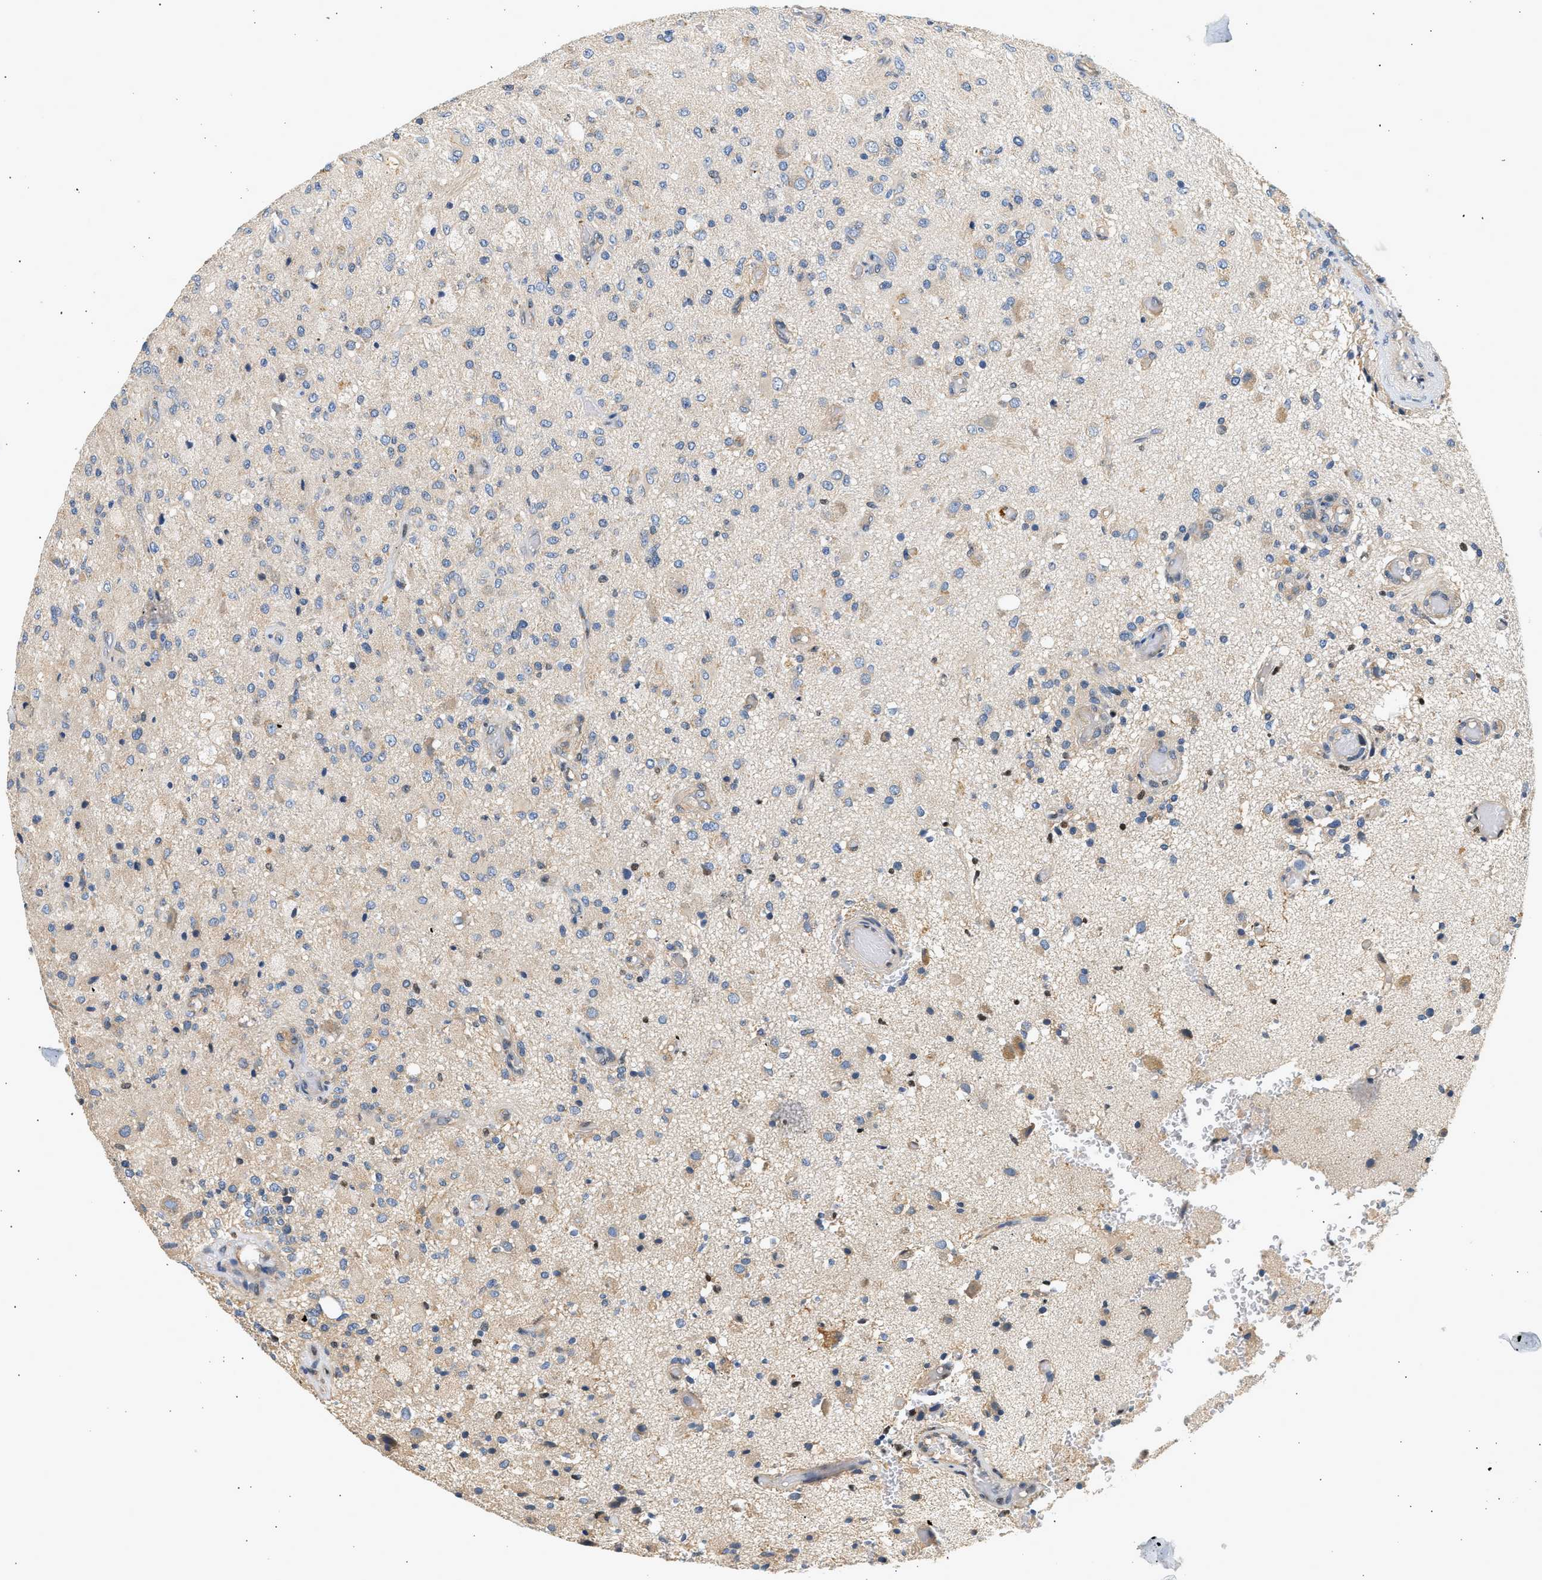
{"staining": {"intensity": "negative", "quantity": "none", "location": "none"}, "tissue": "glioma", "cell_type": "Tumor cells", "image_type": "cancer", "snomed": [{"axis": "morphology", "description": "Normal tissue, NOS"}, {"axis": "morphology", "description": "Glioma, malignant, High grade"}, {"axis": "topography", "description": "Cerebral cortex"}], "caption": "High magnification brightfield microscopy of glioma stained with DAB (3,3'-diaminobenzidine) (brown) and counterstained with hematoxylin (blue): tumor cells show no significant expression.", "gene": "WDR31", "patient": {"sex": "male", "age": 77}}